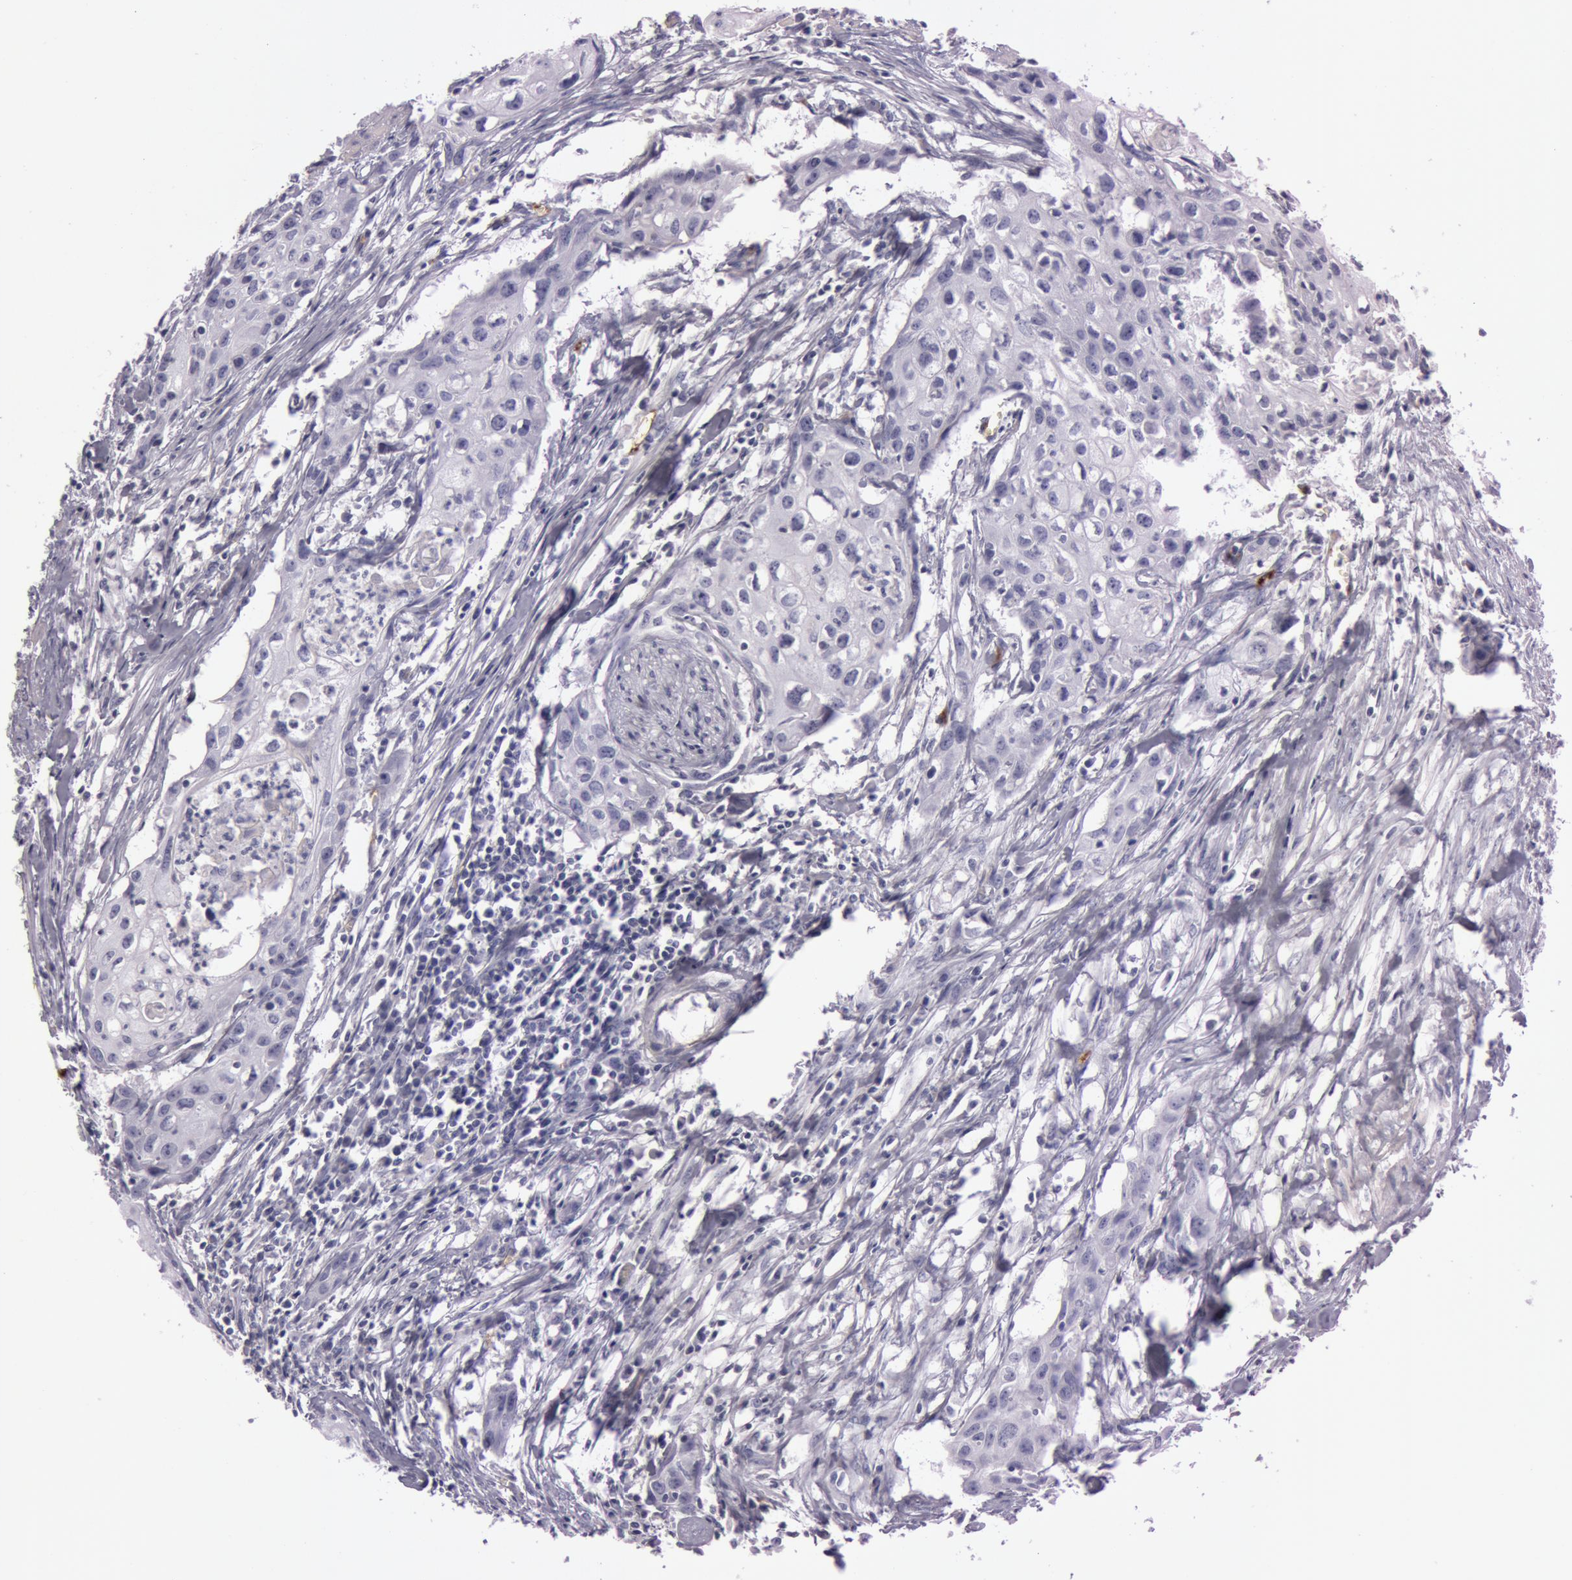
{"staining": {"intensity": "negative", "quantity": "none", "location": "none"}, "tissue": "urothelial cancer", "cell_type": "Tumor cells", "image_type": "cancer", "snomed": [{"axis": "morphology", "description": "Urothelial carcinoma, High grade"}, {"axis": "topography", "description": "Urinary bladder"}], "caption": "The histopathology image displays no staining of tumor cells in urothelial cancer. (DAB (3,3'-diaminobenzidine) immunohistochemistry, high magnification).", "gene": "FOLH1", "patient": {"sex": "male", "age": 54}}